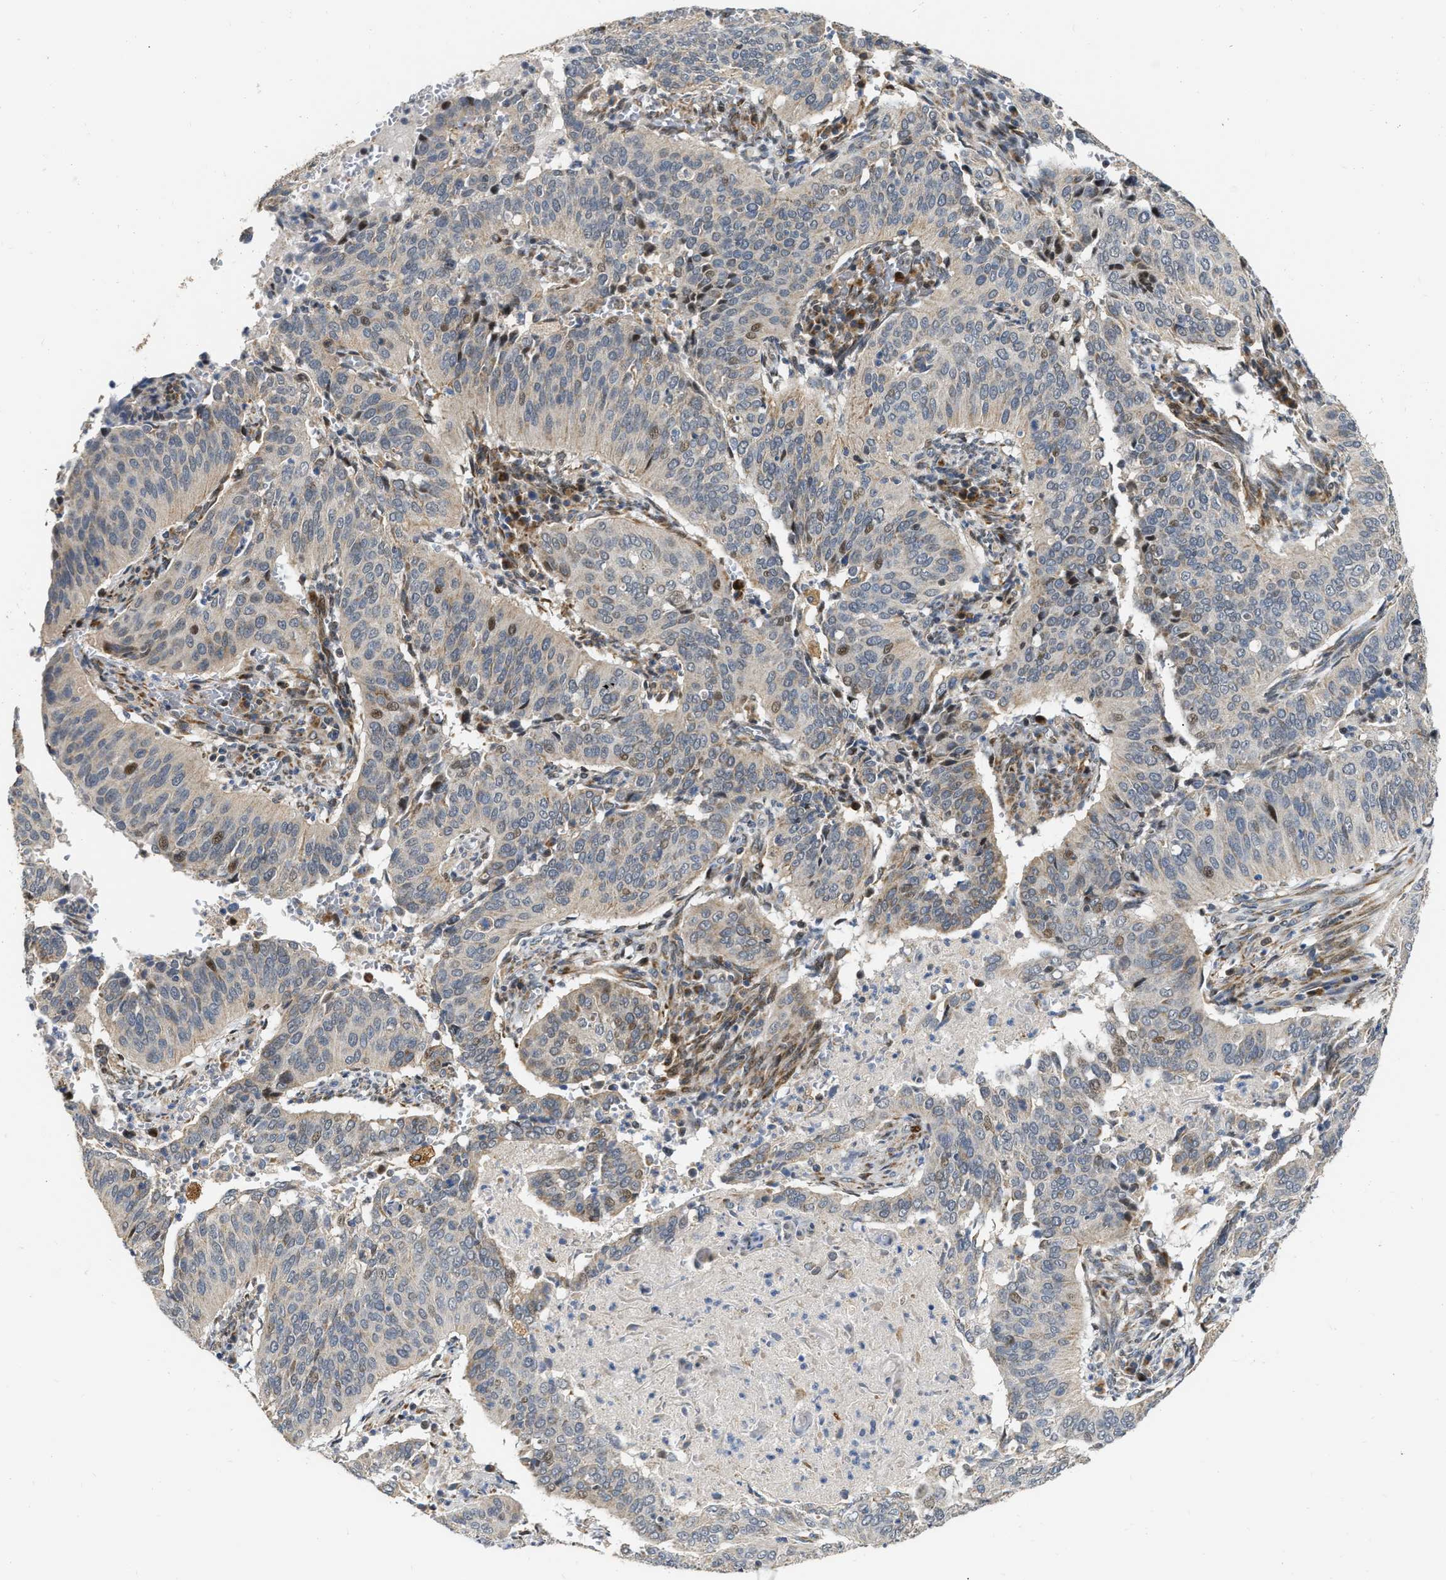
{"staining": {"intensity": "weak", "quantity": "25%-75%", "location": "cytoplasmic/membranous,nuclear"}, "tissue": "cervical cancer", "cell_type": "Tumor cells", "image_type": "cancer", "snomed": [{"axis": "morphology", "description": "Squamous cell carcinoma, NOS"}, {"axis": "topography", "description": "Cervix"}], "caption": "A micrograph of human cervical cancer (squamous cell carcinoma) stained for a protein reveals weak cytoplasmic/membranous and nuclear brown staining in tumor cells.", "gene": "DEPTOR", "patient": {"sex": "female", "age": 39}}